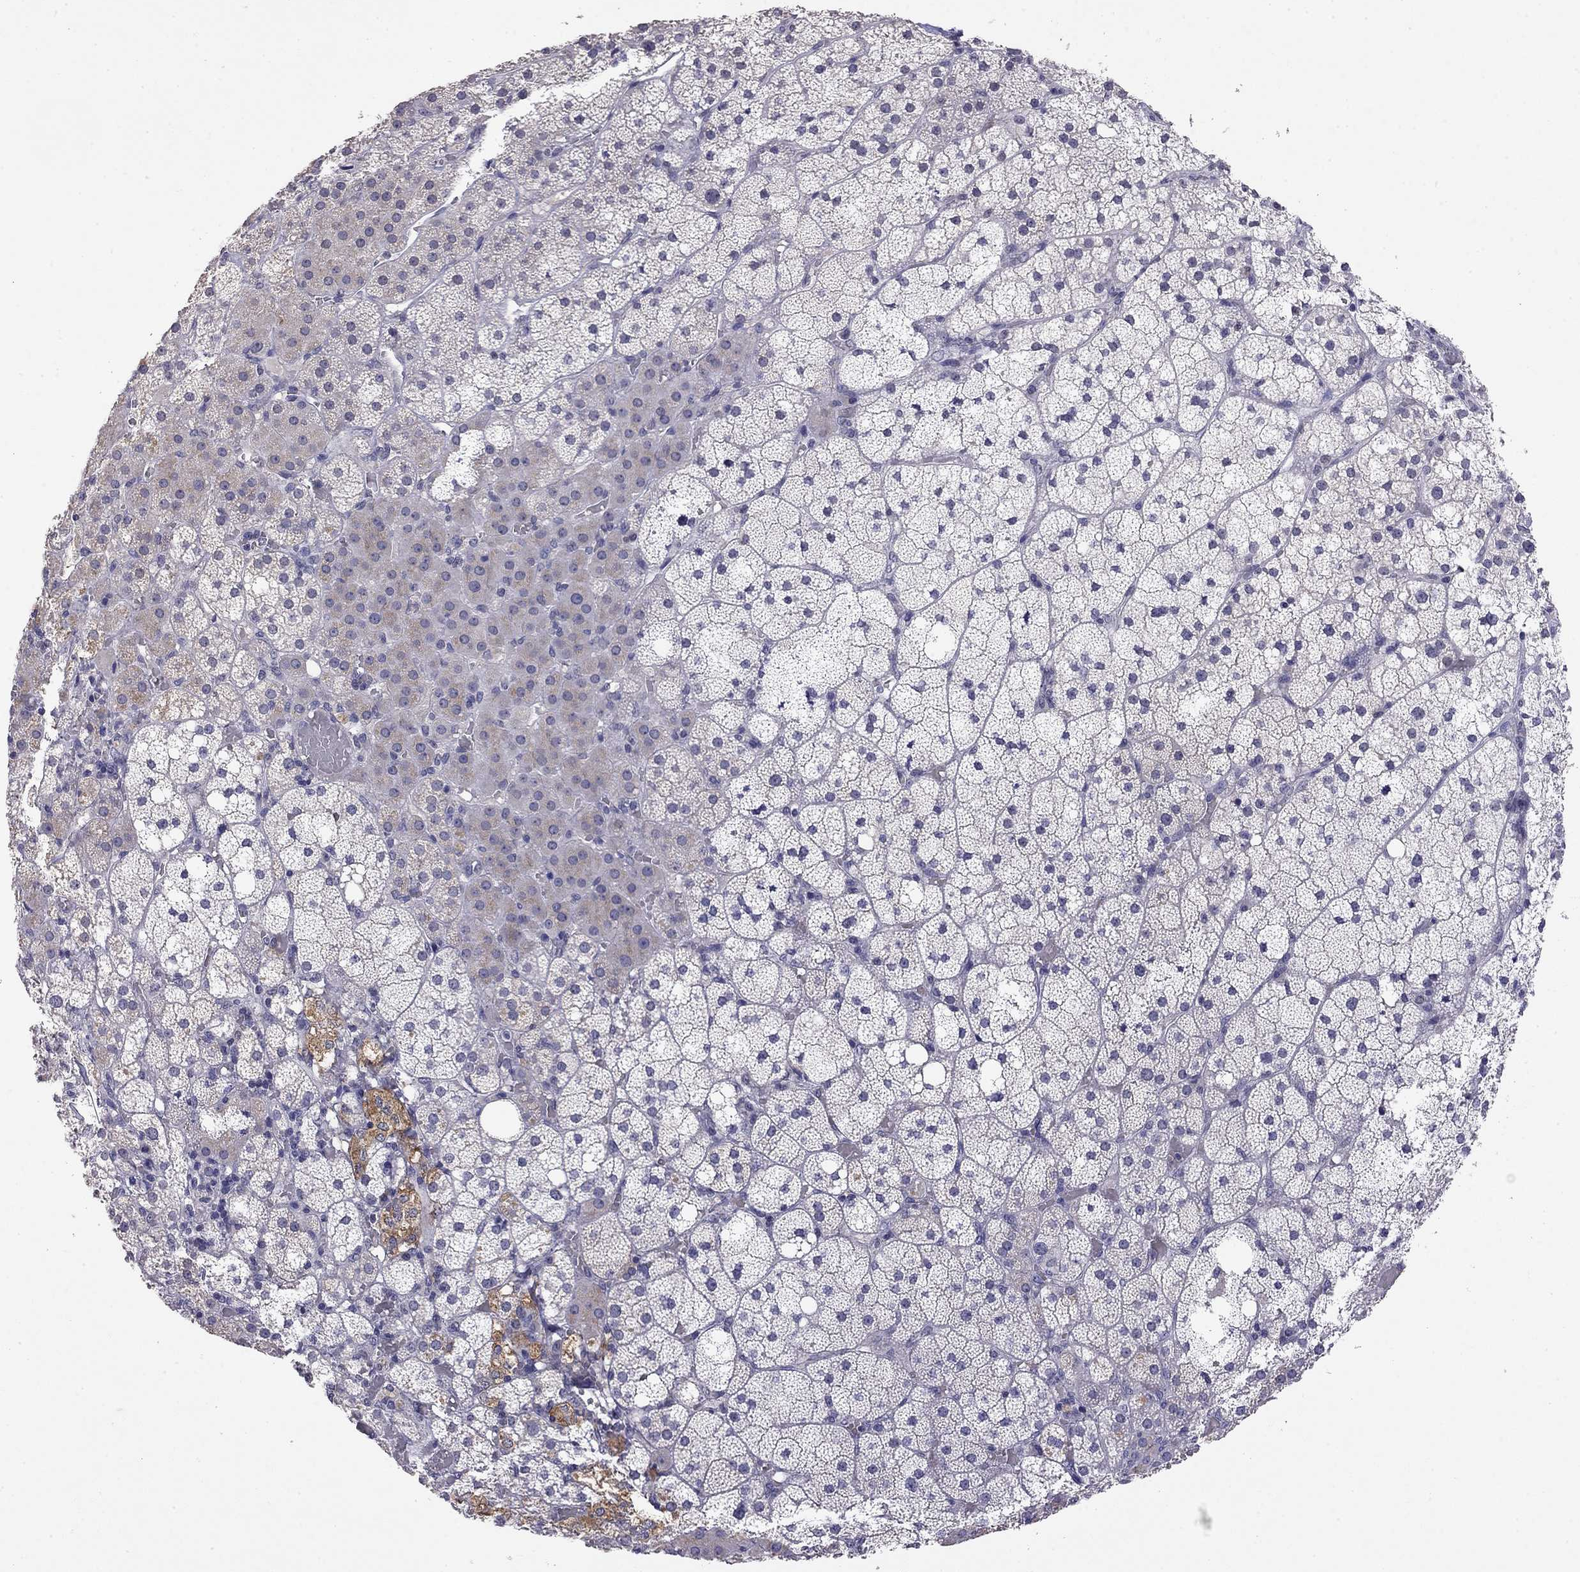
{"staining": {"intensity": "moderate", "quantity": "25%-75%", "location": "cytoplasmic/membranous"}, "tissue": "adrenal gland", "cell_type": "Glandular cells", "image_type": "normal", "snomed": [{"axis": "morphology", "description": "Normal tissue, NOS"}, {"axis": "topography", "description": "Adrenal gland"}], "caption": "Immunohistochemistry histopathology image of normal adrenal gland: human adrenal gland stained using IHC reveals medium levels of moderate protein expression localized specifically in the cytoplasmic/membranous of glandular cells, appearing as a cytoplasmic/membranous brown color.", "gene": "WNK3", "patient": {"sex": "male", "age": 53}}